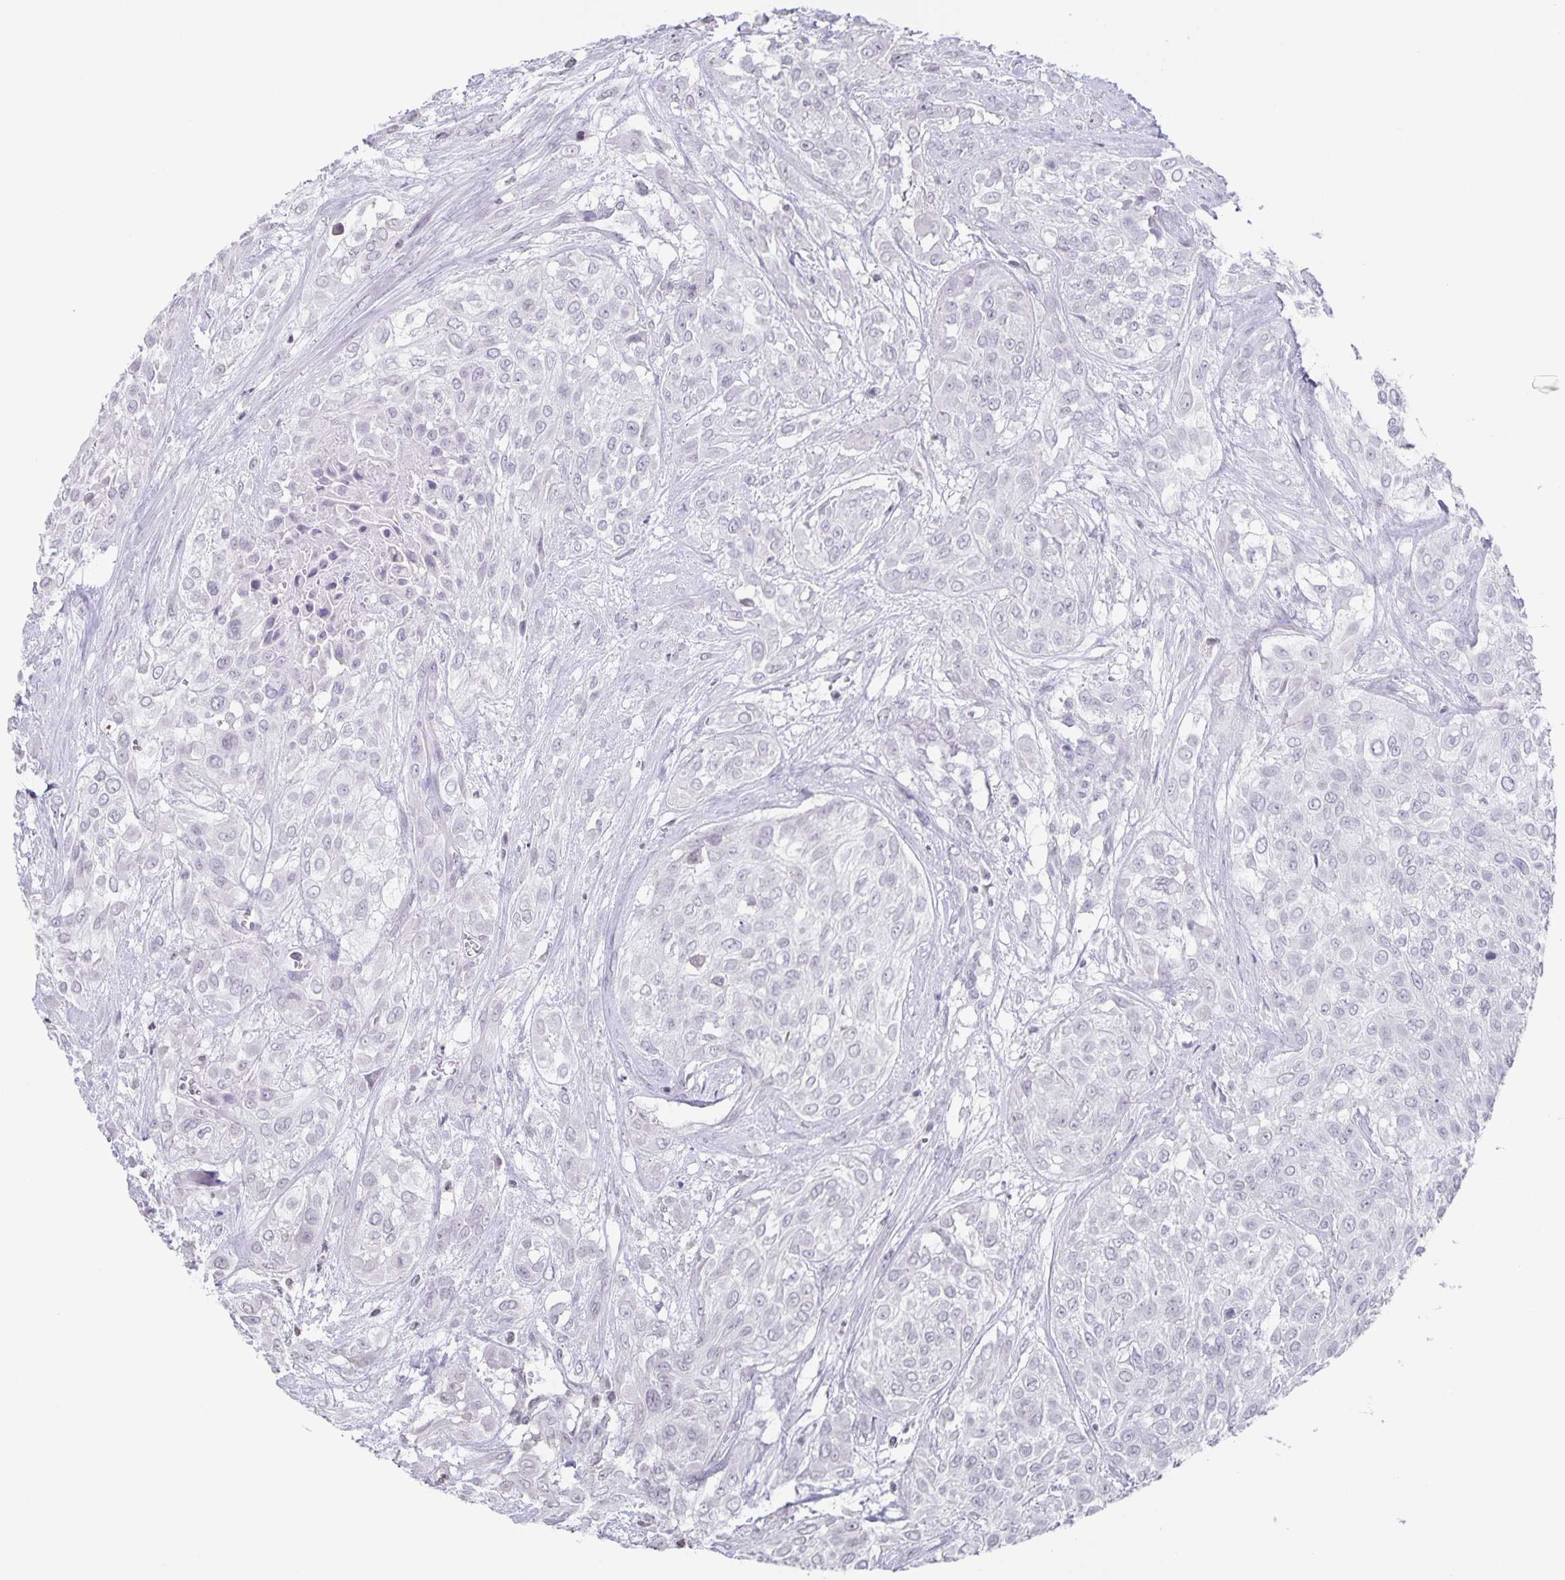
{"staining": {"intensity": "negative", "quantity": "none", "location": "none"}, "tissue": "urothelial cancer", "cell_type": "Tumor cells", "image_type": "cancer", "snomed": [{"axis": "morphology", "description": "Urothelial carcinoma, High grade"}, {"axis": "topography", "description": "Urinary bladder"}], "caption": "High magnification brightfield microscopy of urothelial cancer stained with DAB (3,3'-diaminobenzidine) (brown) and counterstained with hematoxylin (blue): tumor cells show no significant positivity.", "gene": "AQP4", "patient": {"sex": "male", "age": 57}}